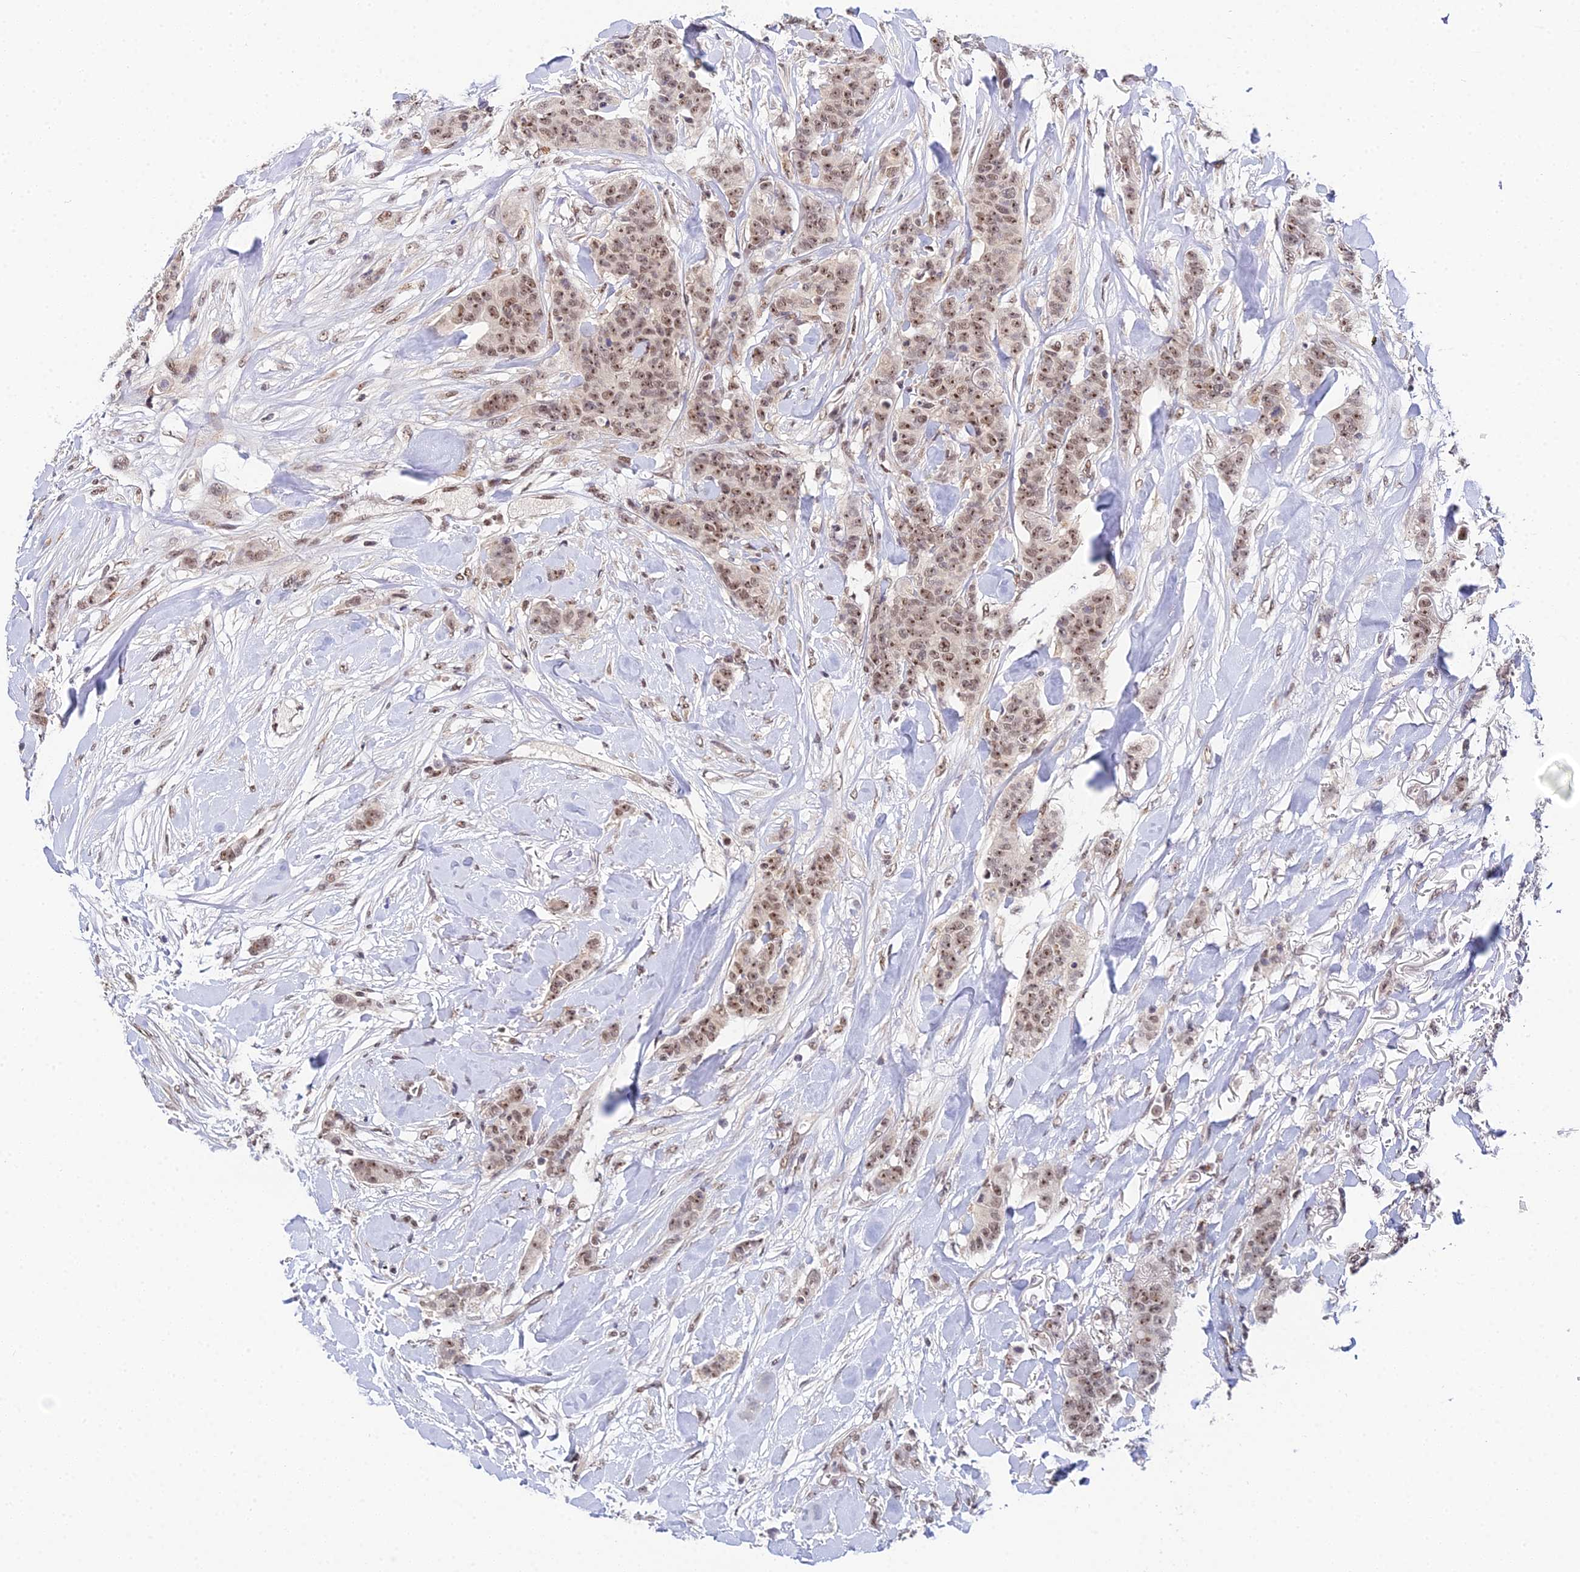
{"staining": {"intensity": "moderate", "quantity": ">75%", "location": "nuclear"}, "tissue": "breast cancer", "cell_type": "Tumor cells", "image_type": "cancer", "snomed": [{"axis": "morphology", "description": "Duct carcinoma"}, {"axis": "topography", "description": "Breast"}], "caption": "Breast cancer (intraductal carcinoma) stained for a protein (brown) reveals moderate nuclear positive expression in approximately >75% of tumor cells.", "gene": "EXOSC3", "patient": {"sex": "female", "age": 40}}